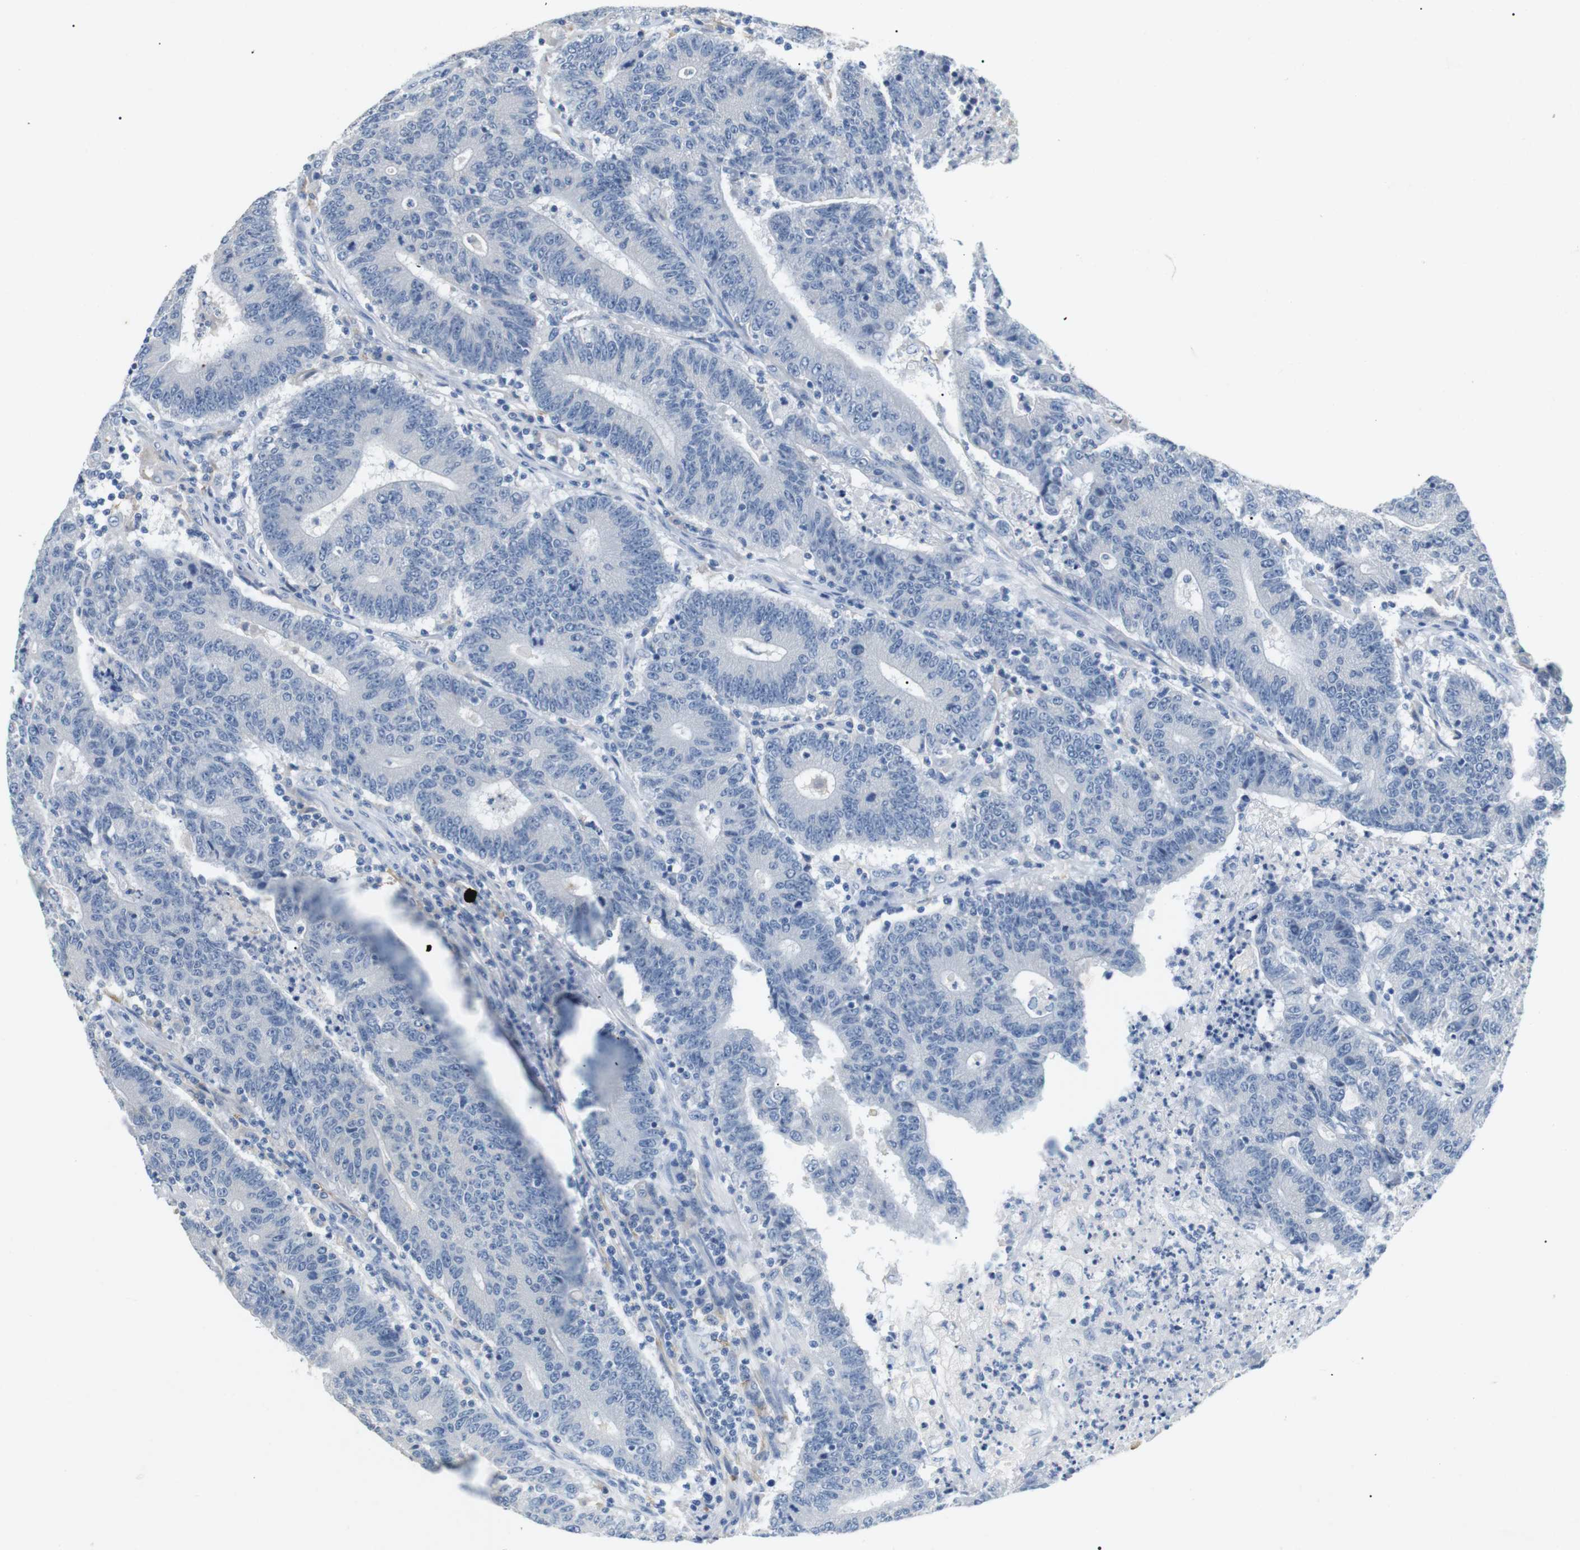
{"staining": {"intensity": "negative", "quantity": "none", "location": "none"}, "tissue": "colorectal cancer", "cell_type": "Tumor cells", "image_type": "cancer", "snomed": [{"axis": "morphology", "description": "Normal tissue, NOS"}, {"axis": "morphology", "description": "Adenocarcinoma, NOS"}, {"axis": "topography", "description": "Colon"}], "caption": "DAB immunohistochemical staining of adenocarcinoma (colorectal) shows no significant staining in tumor cells. The staining was performed using DAB (3,3'-diaminobenzidine) to visualize the protein expression in brown, while the nuclei were stained in blue with hematoxylin (Magnification: 20x).", "gene": "FCGRT", "patient": {"sex": "female", "age": 75}}